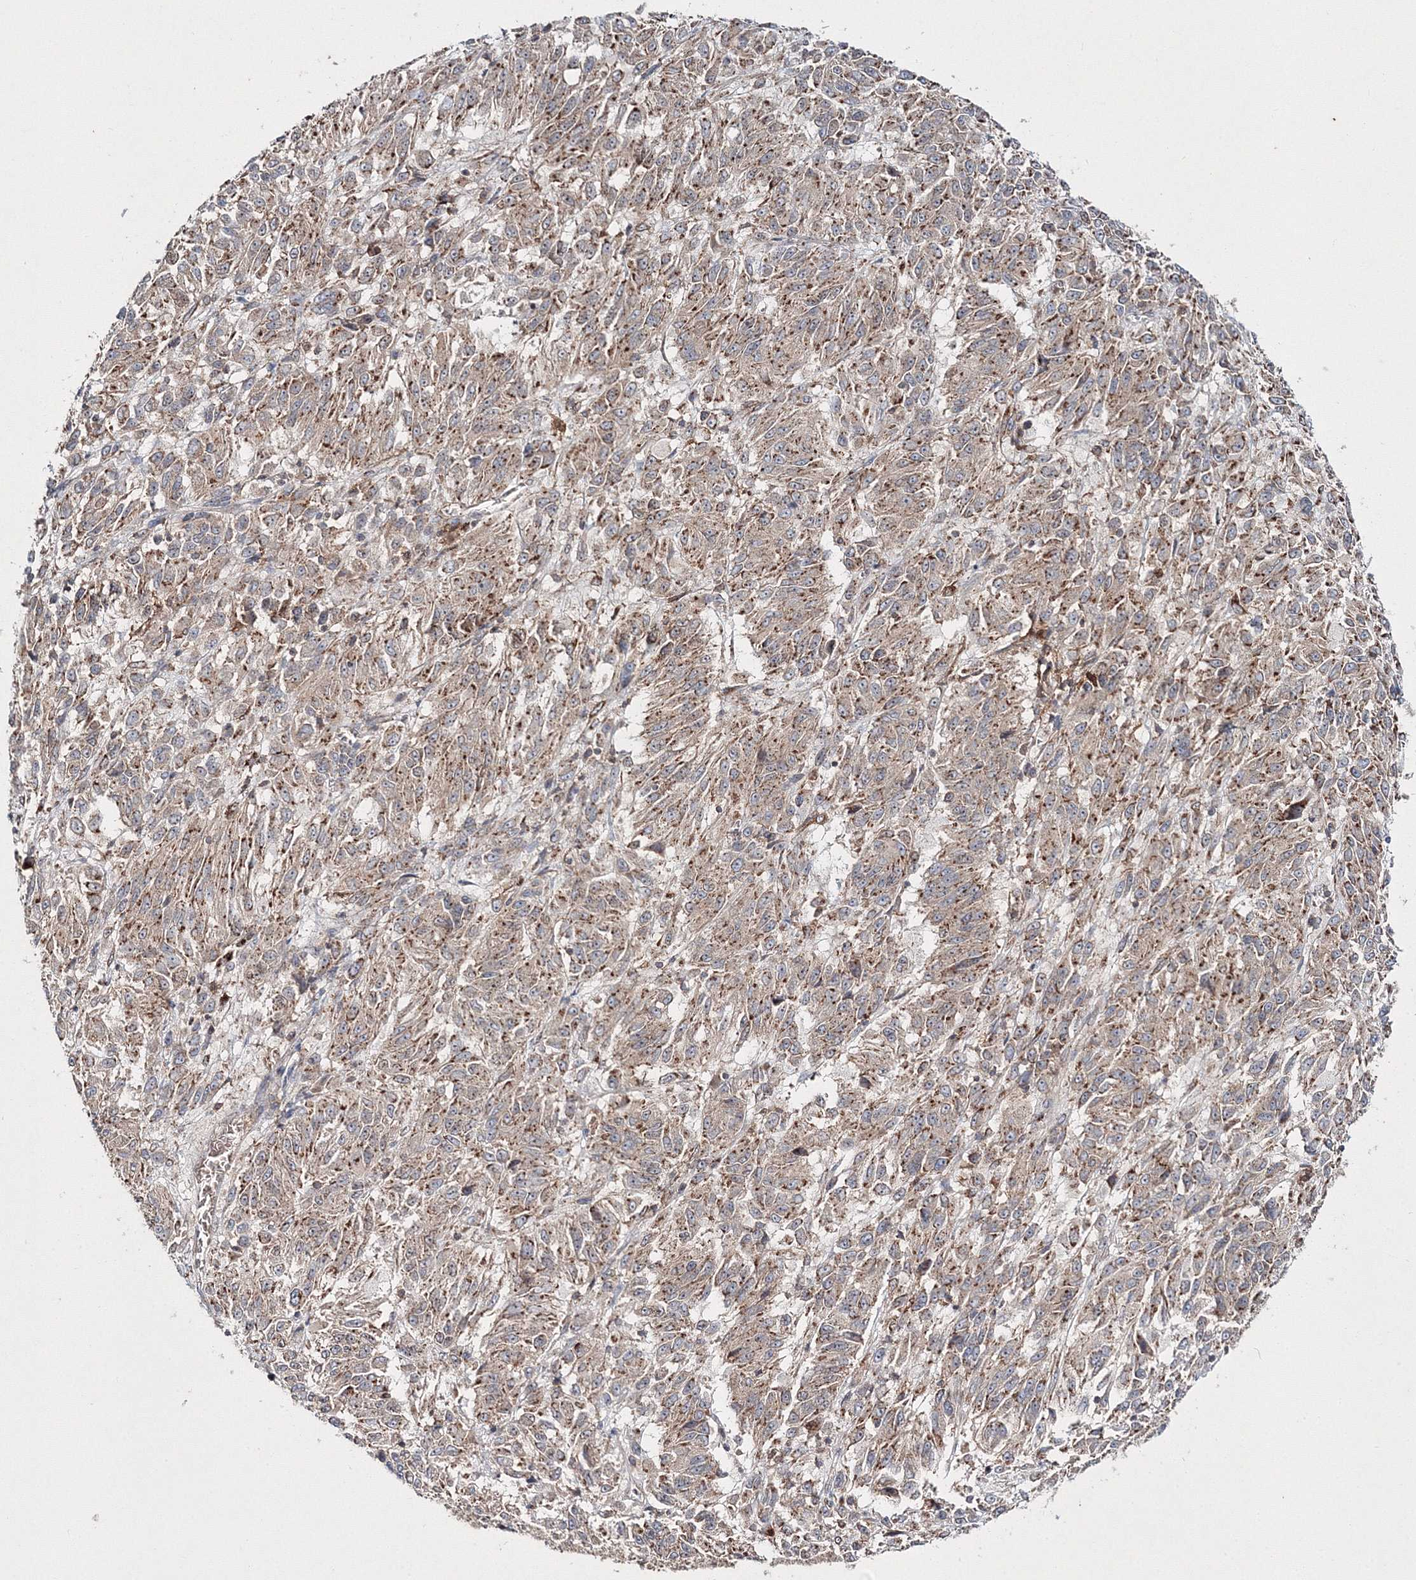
{"staining": {"intensity": "strong", "quantity": "25%-75%", "location": "cytoplasmic/membranous"}, "tissue": "melanoma", "cell_type": "Tumor cells", "image_type": "cancer", "snomed": [{"axis": "morphology", "description": "Malignant melanoma, Metastatic site"}, {"axis": "topography", "description": "Lung"}], "caption": "Protein expression analysis of malignant melanoma (metastatic site) exhibits strong cytoplasmic/membranous positivity in about 25%-75% of tumor cells. The protein of interest is shown in brown color, while the nuclei are stained blue.", "gene": "ARCN1", "patient": {"sex": "male", "age": 64}}